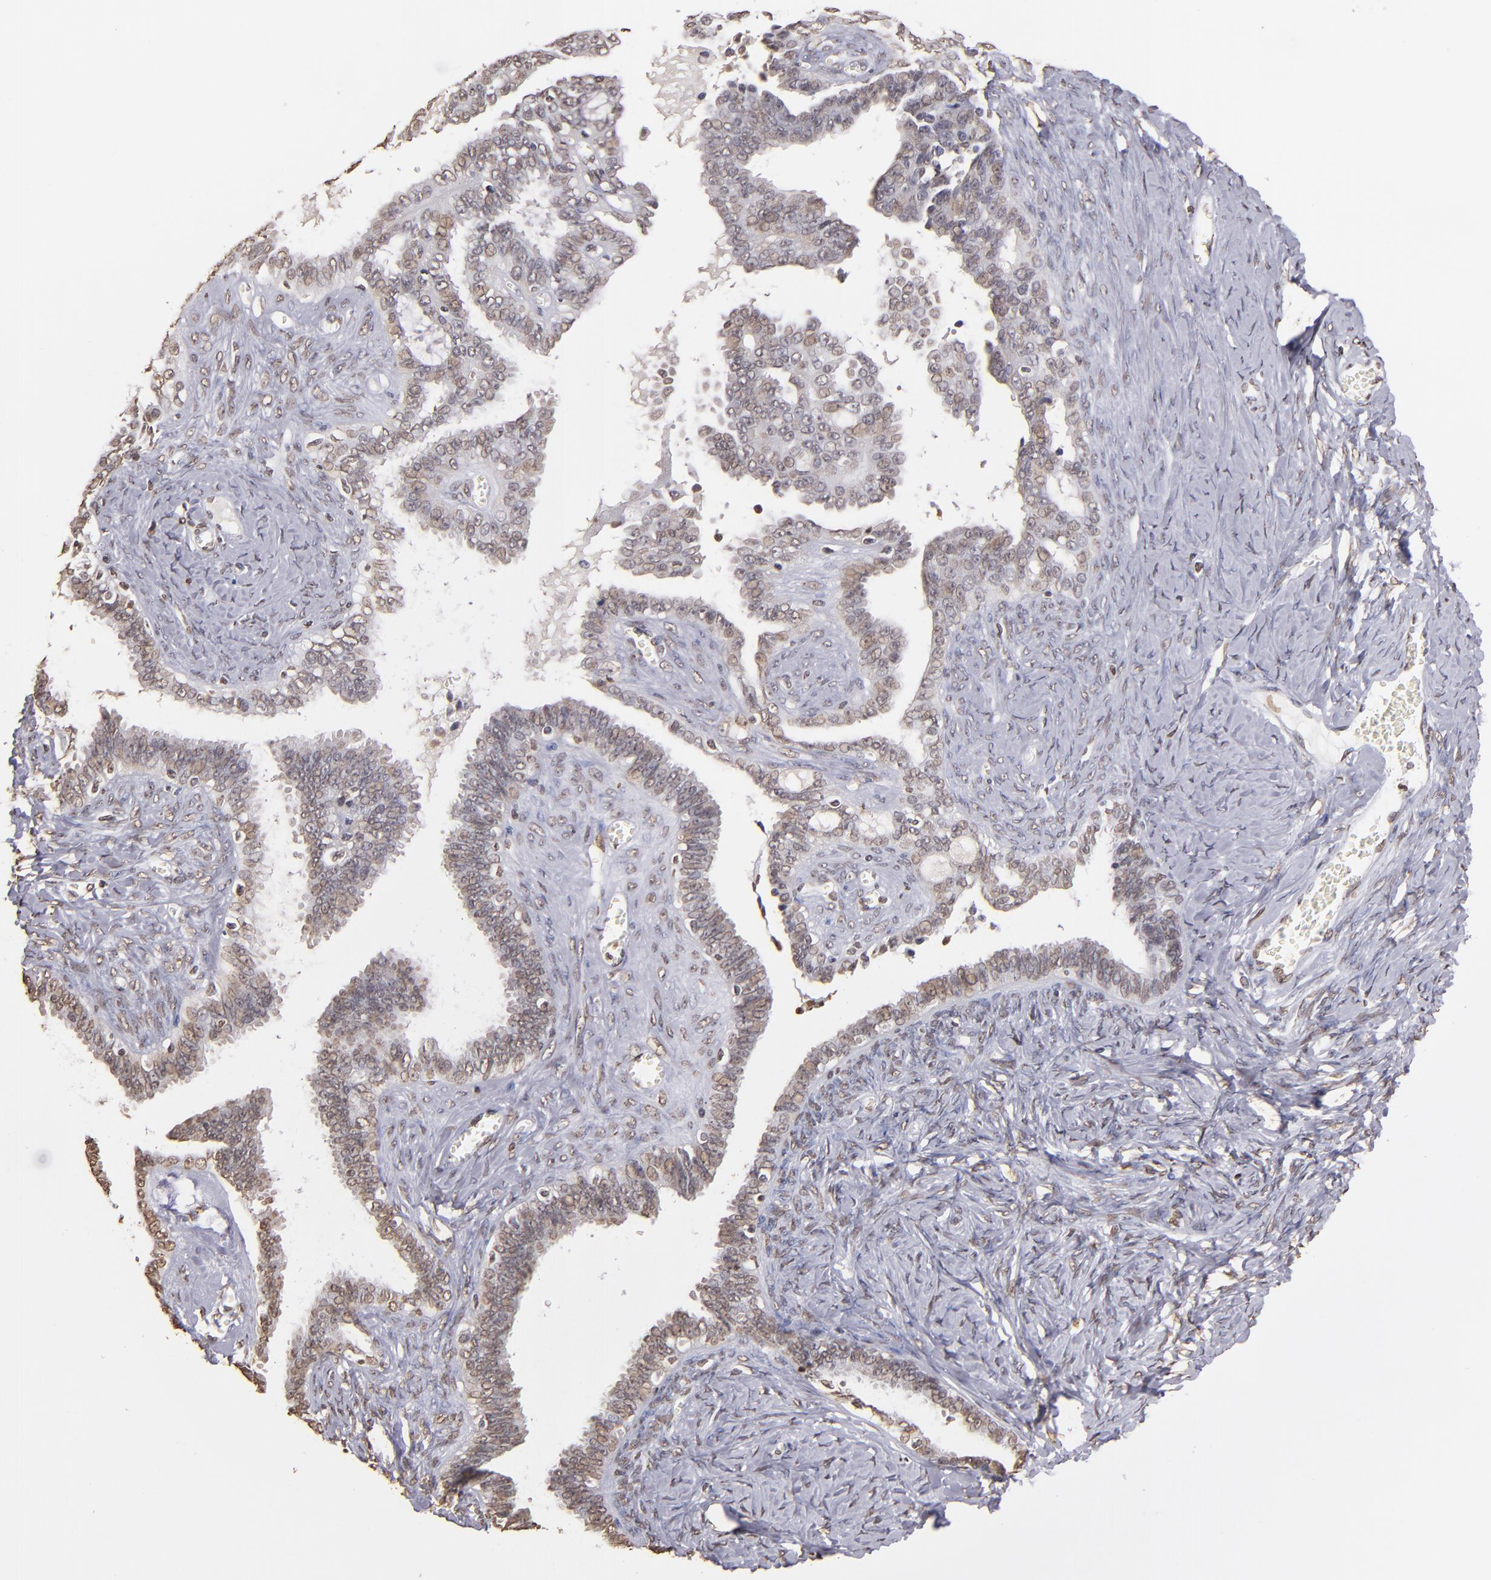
{"staining": {"intensity": "weak", "quantity": "25%-75%", "location": "nuclear"}, "tissue": "ovarian cancer", "cell_type": "Tumor cells", "image_type": "cancer", "snomed": [{"axis": "morphology", "description": "Cystadenocarcinoma, serous, NOS"}, {"axis": "topography", "description": "Ovary"}], "caption": "The histopathology image reveals staining of ovarian serous cystadenocarcinoma, revealing weak nuclear protein expression (brown color) within tumor cells.", "gene": "LBX1", "patient": {"sex": "female", "age": 71}}